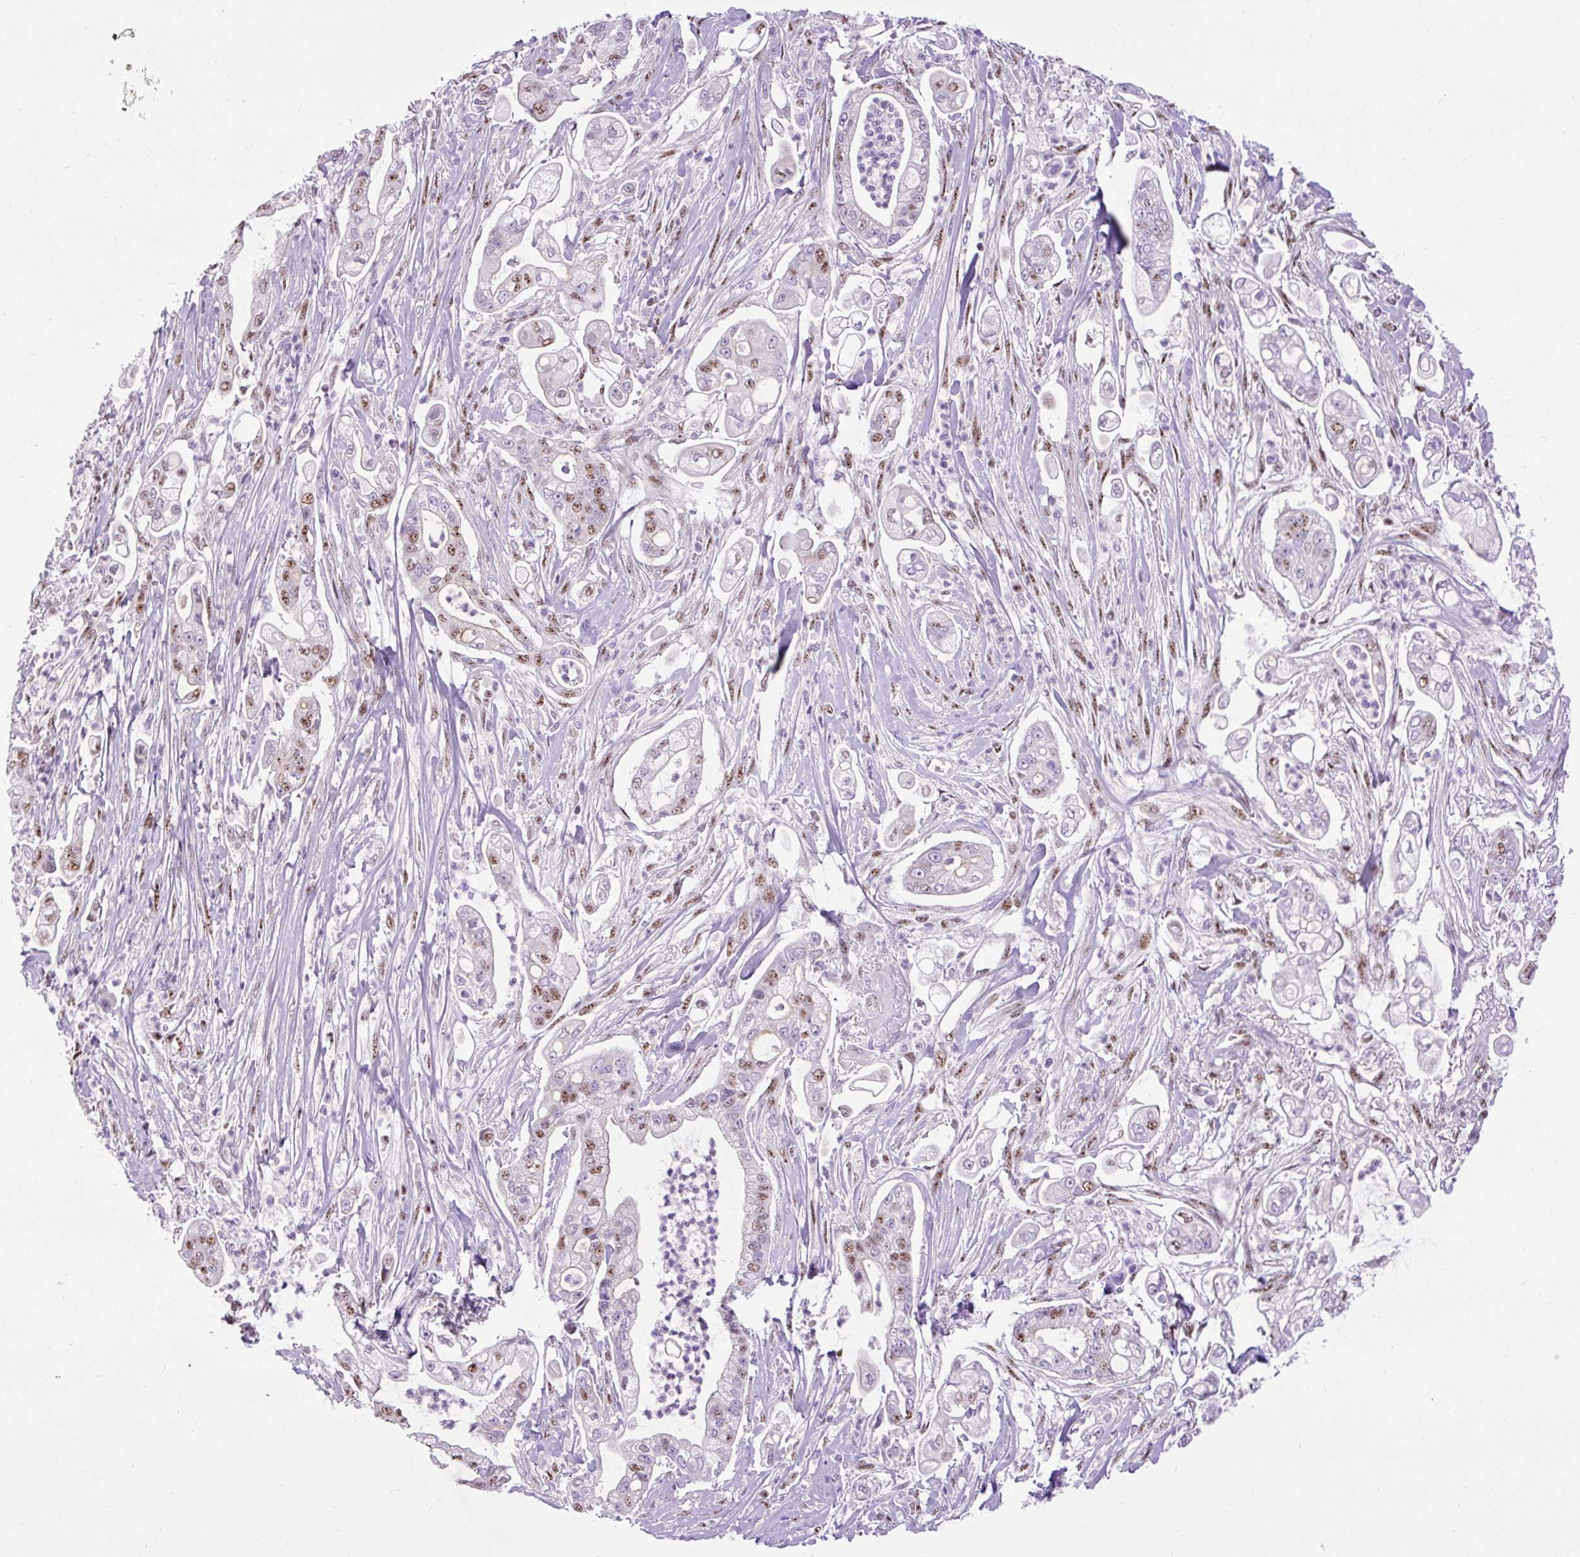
{"staining": {"intensity": "moderate", "quantity": "<25%", "location": "nuclear"}, "tissue": "pancreatic cancer", "cell_type": "Tumor cells", "image_type": "cancer", "snomed": [{"axis": "morphology", "description": "Adenocarcinoma, NOS"}, {"axis": "topography", "description": "Pancreas"}], "caption": "The photomicrograph demonstrates staining of pancreatic cancer (adenocarcinoma), revealing moderate nuclear protein staining (brown color) within tumor cells.", "gene": "SMC5", "patient": {"sex": "female", "age": 69}}